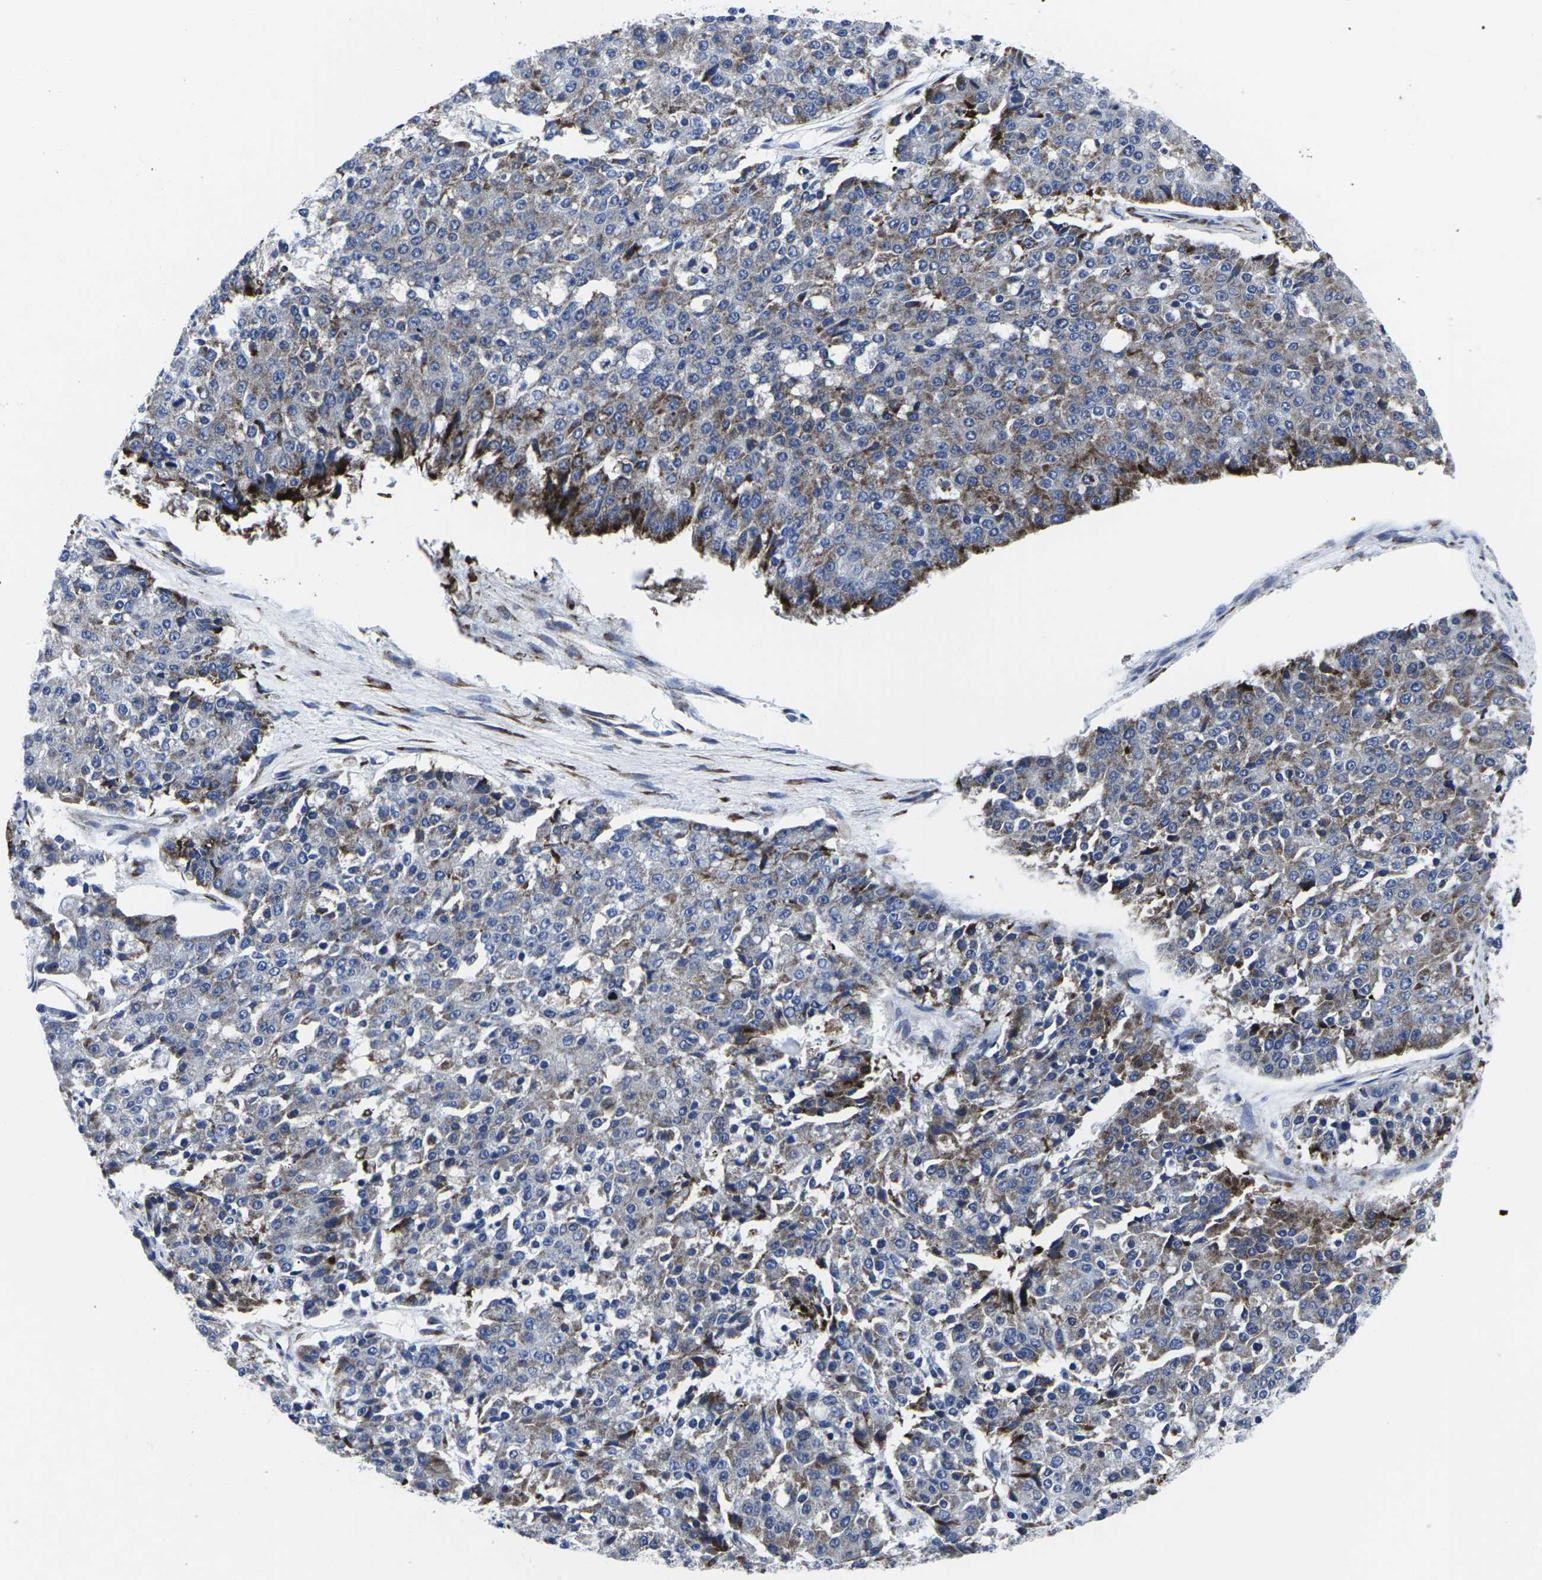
{"staining": {"intensity": "moderate", "quantity": "25%-75%", "location": "cytoplasmic/membranous"}, "tissue": "pancreatic cancer", "cell_type": "Tumor cells", "image_type": "cancer", "snomed": [{"axis": "morphology", "description": "Adenocarcinoma, NOS"}, {"axis": "topography", "description": "Pancreas"}], "caption": "This is an image of immunohistochemistry staining of pancreatic cancer (adenocarcinoma), which shows moderate staining in the cytoplasmic/membranous of tumor cells.", "gene": "RPN1", "patient": {"sex": "male", "age": 50}}